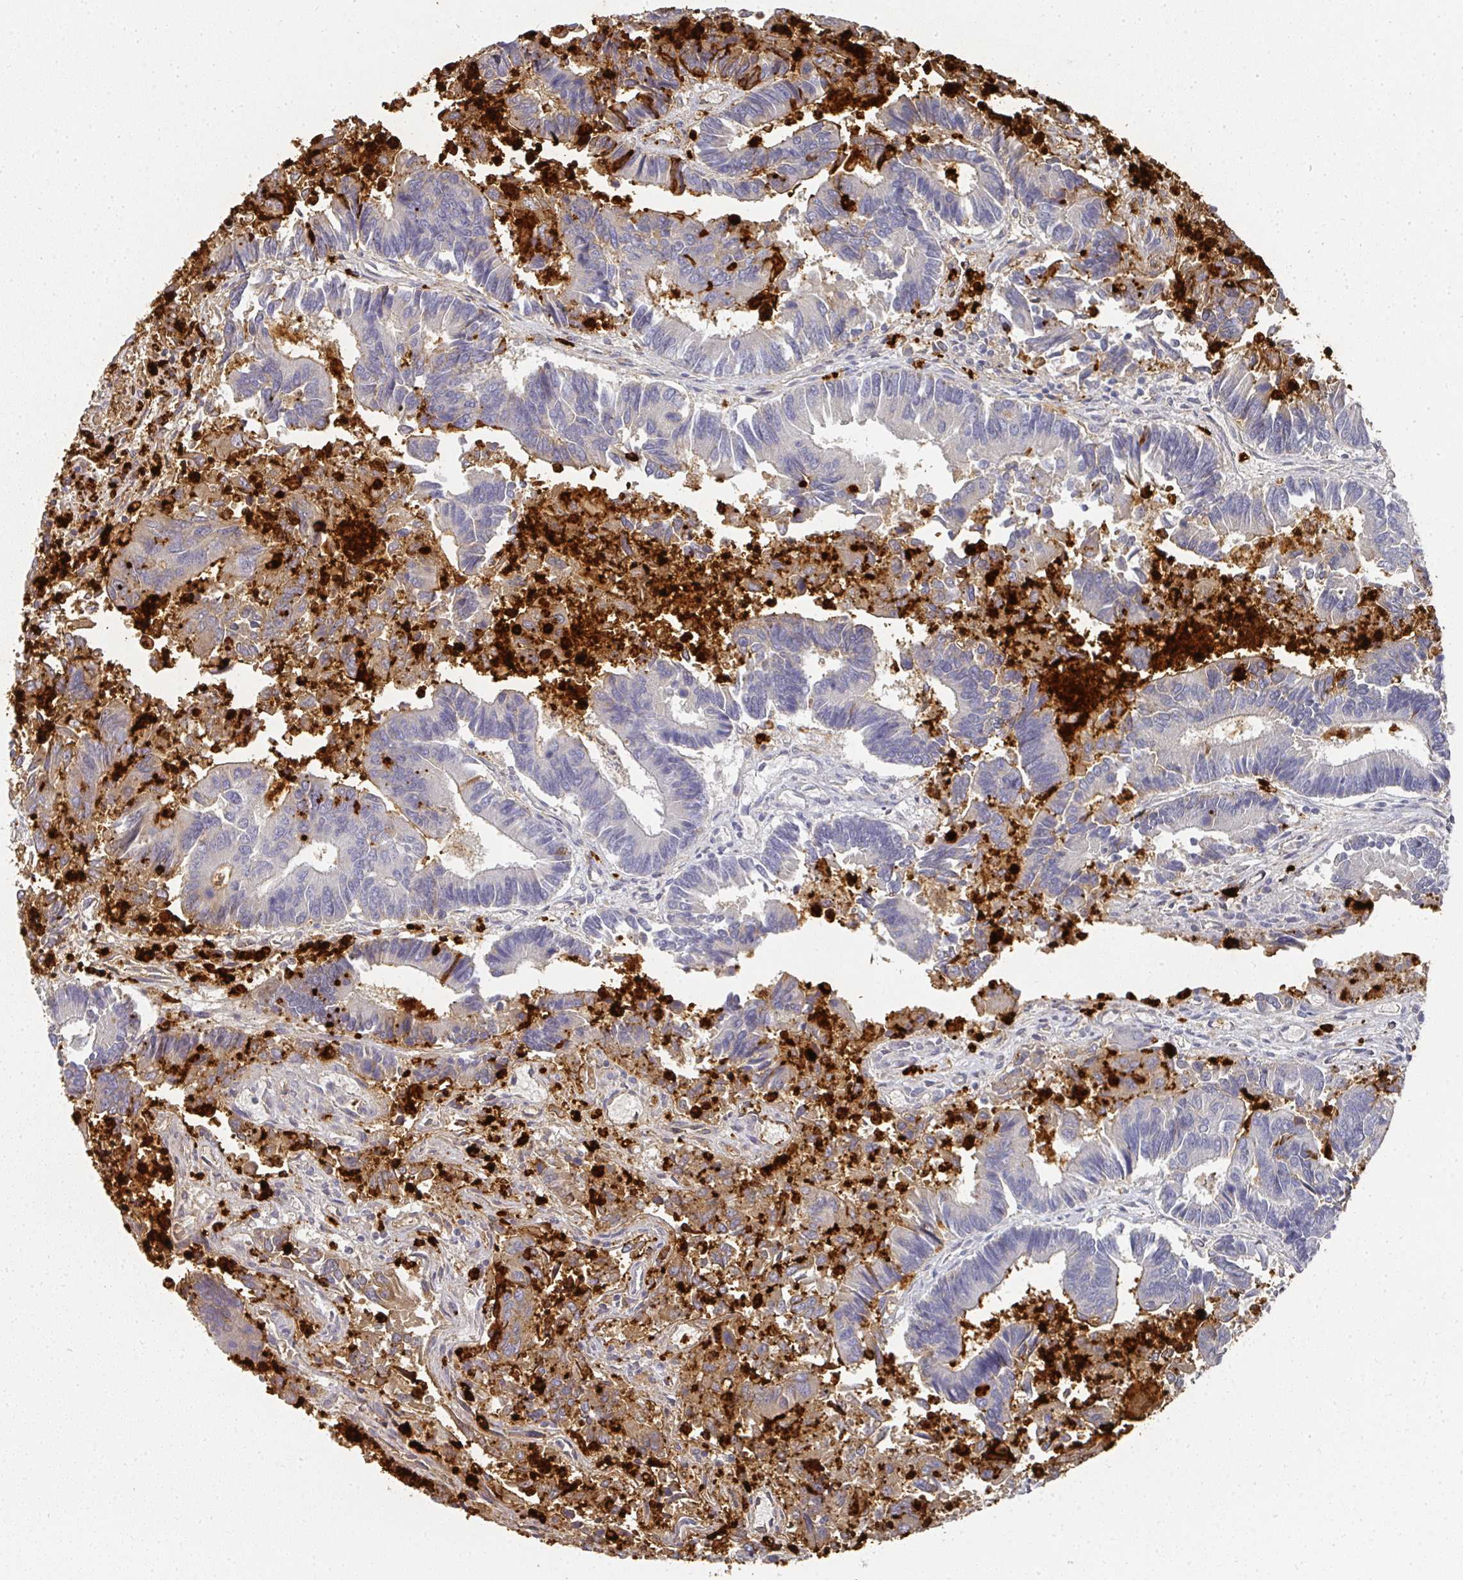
{"staining": {"intensity": "strong", "quantity": "<25%", "location": "cytoplasmic/membranous"}, "tissue": "colorectal cancer", "cell_type": "Tumor cells", "image_type": "cancer", "snomed": [{"axis": "morphology", "description": "Adenocarcinoma, NOS"}, {"axis": "topography", "description": "Colon"}], "caption": "A medium amount of strong cytoplasmic/membranous expression is present in approximately <25% of tumor cells in colorectal cancer (adenocarcinoma) tissue. Nuclei are stained in blue.", "gene": "CAMP", "patient": {"sex": "female", "age": 67}}